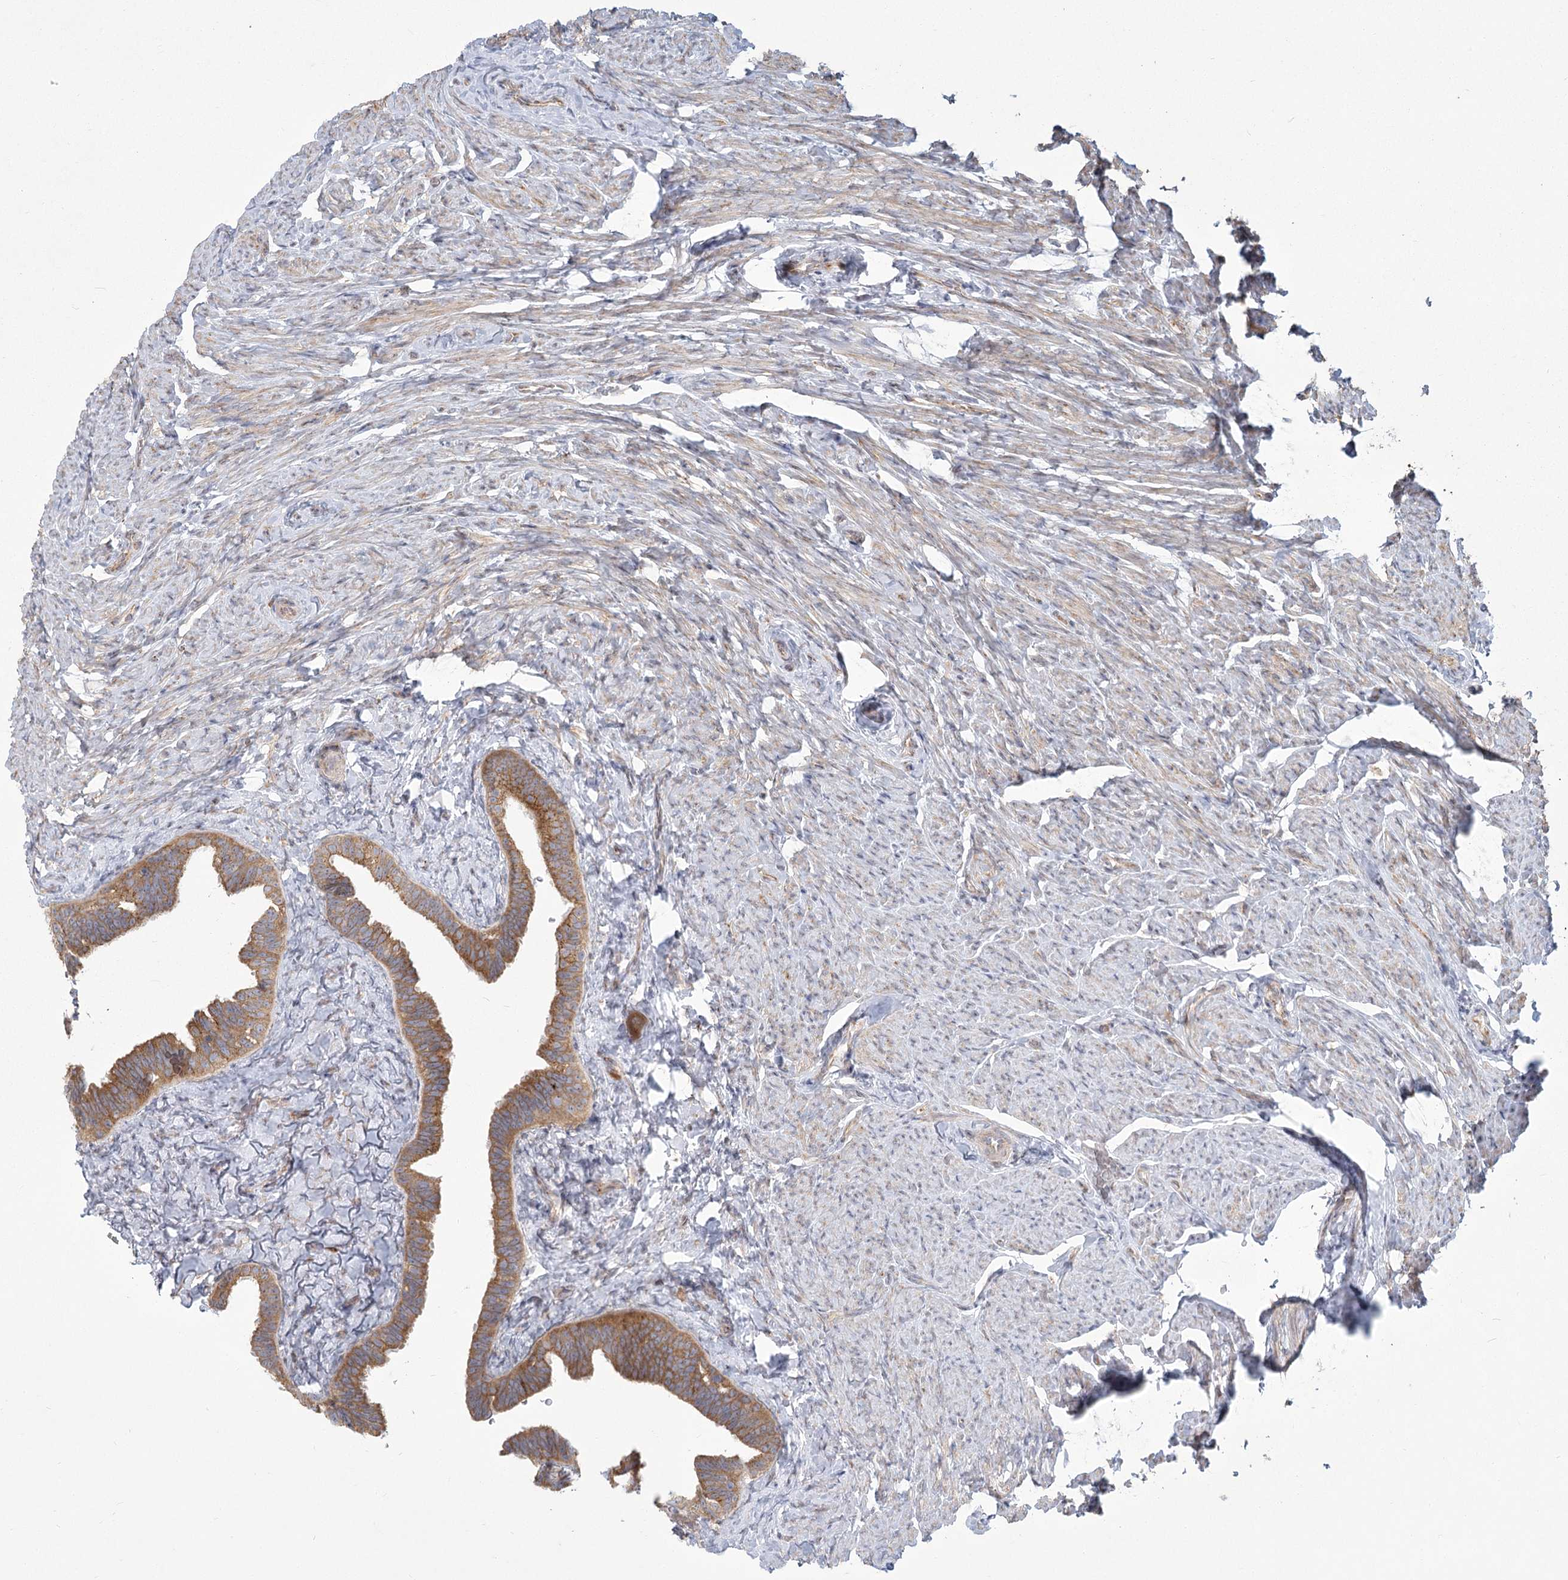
{"staining": {"intensity": "moderate", "quantity": ">75%", "location": "cytoplasmic/membranous"}, "tissue": "fallopian tube", "cell_type": "Glandular cells", "image_type": "normal", "snomed": [{"axis": "morphology", "description": "Normal tissue, NOS"}, {"axis": "topography", "description": "Fallopian tube"}], "caption": "IHC photomicrograph of normal human fallopian tube stained for a protein (brown), which shows medium levels of moderate cytoplasmic/membranous expression in about >75% of glandular cells.", "gene": "CNTLN", "patient": {"sex": "female", "age": 39}}